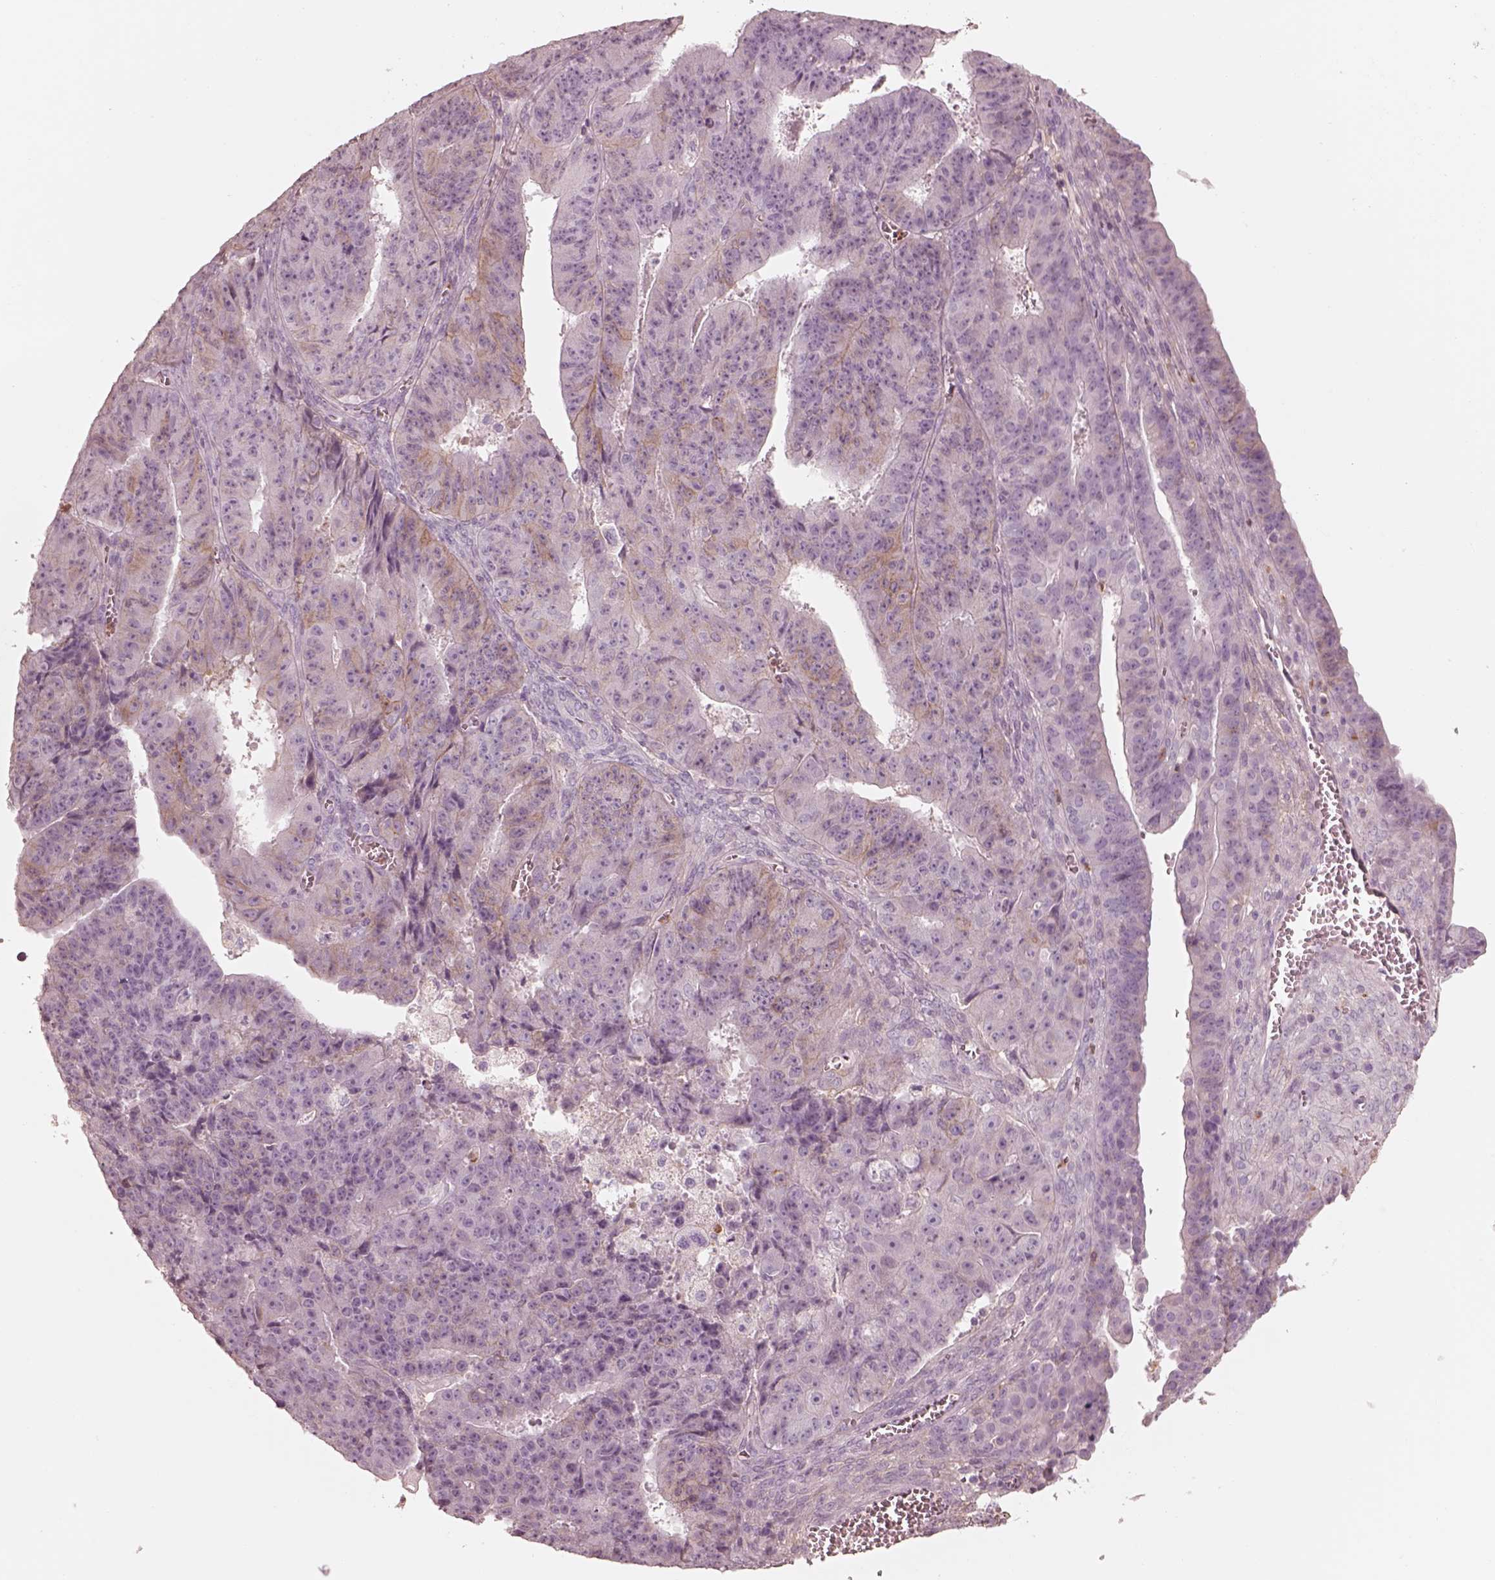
{"staining": {"intensity": "weak", "quantity": "25%-75%", "location": "cytoplasmic/membranous"}, "tissue": "ovarian cancer", "cell_type": "Tumor cells", "image_type": "cancer", "snomed": [{"axis": "morphology", "description": "Carcinoma, endometroid"}, {"axis": "topography", "description": "Ovary"}], "caption": "Human ovarian cancer stained with a brown dye displays weak cytoplasmic/membranous positive staining in approximately 25%-75% of tumor cells.", "gene": "GPRIN1", "patient": {"sex": "female", "age": 42}}